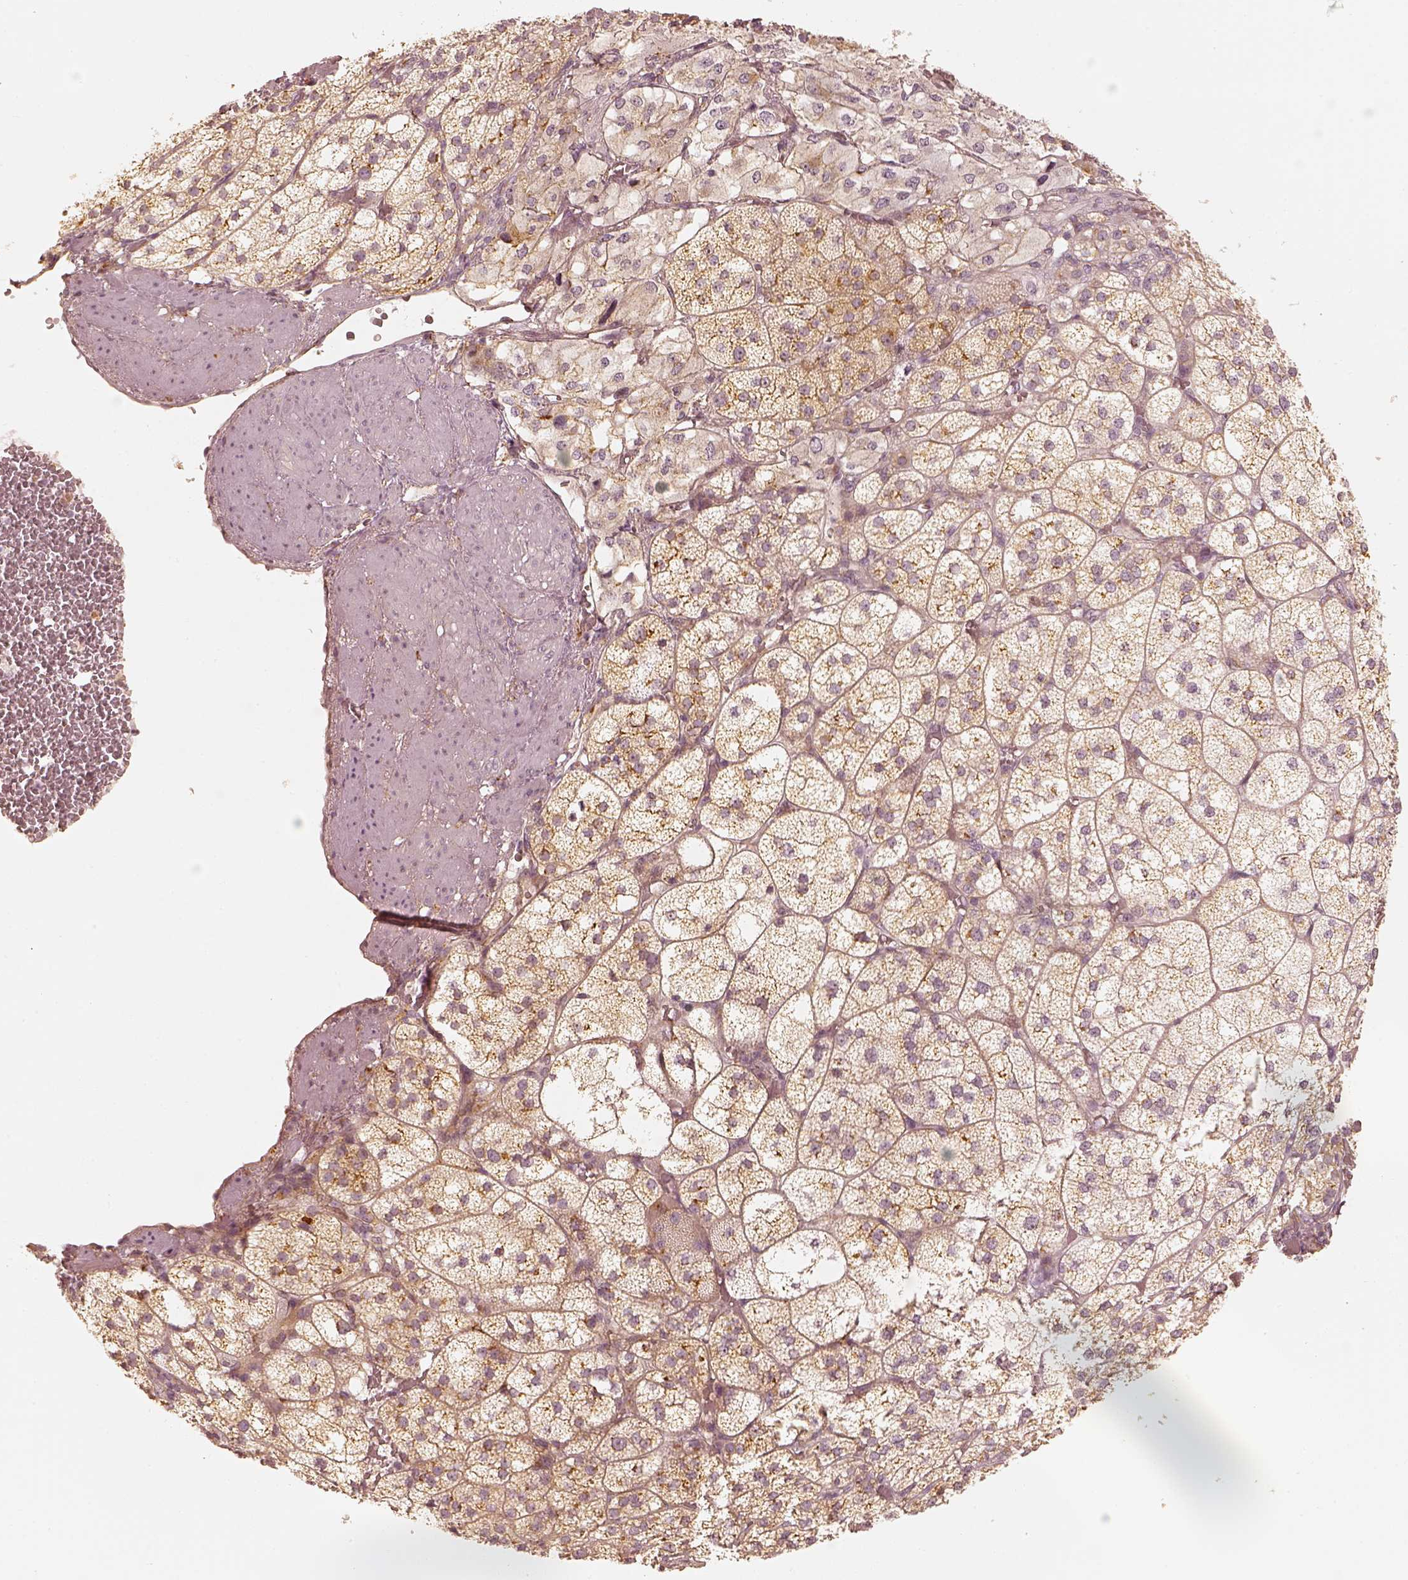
{"staining": {"intensity": "moderate", "quantity": "25%-75%", "location": "cytoplasmic/membranous"}, "tissue": "adrenal gland", "cell_type": "Glandular cells", "image_type": "normal", "snomed": [{"axis": "morphology", "description": "Normal tissue, NOS"}, {"axis": "topography", "description": "Adrenal gland"}], "caption": "Brown immunohistochemical staining in unremarkable adrenal gland displays moderate cytoplasmic/membranous staining in about 25%-75% of glandular cells.", "gene": "GORASP2", "patient": {"sex": "female", "age": 60}}